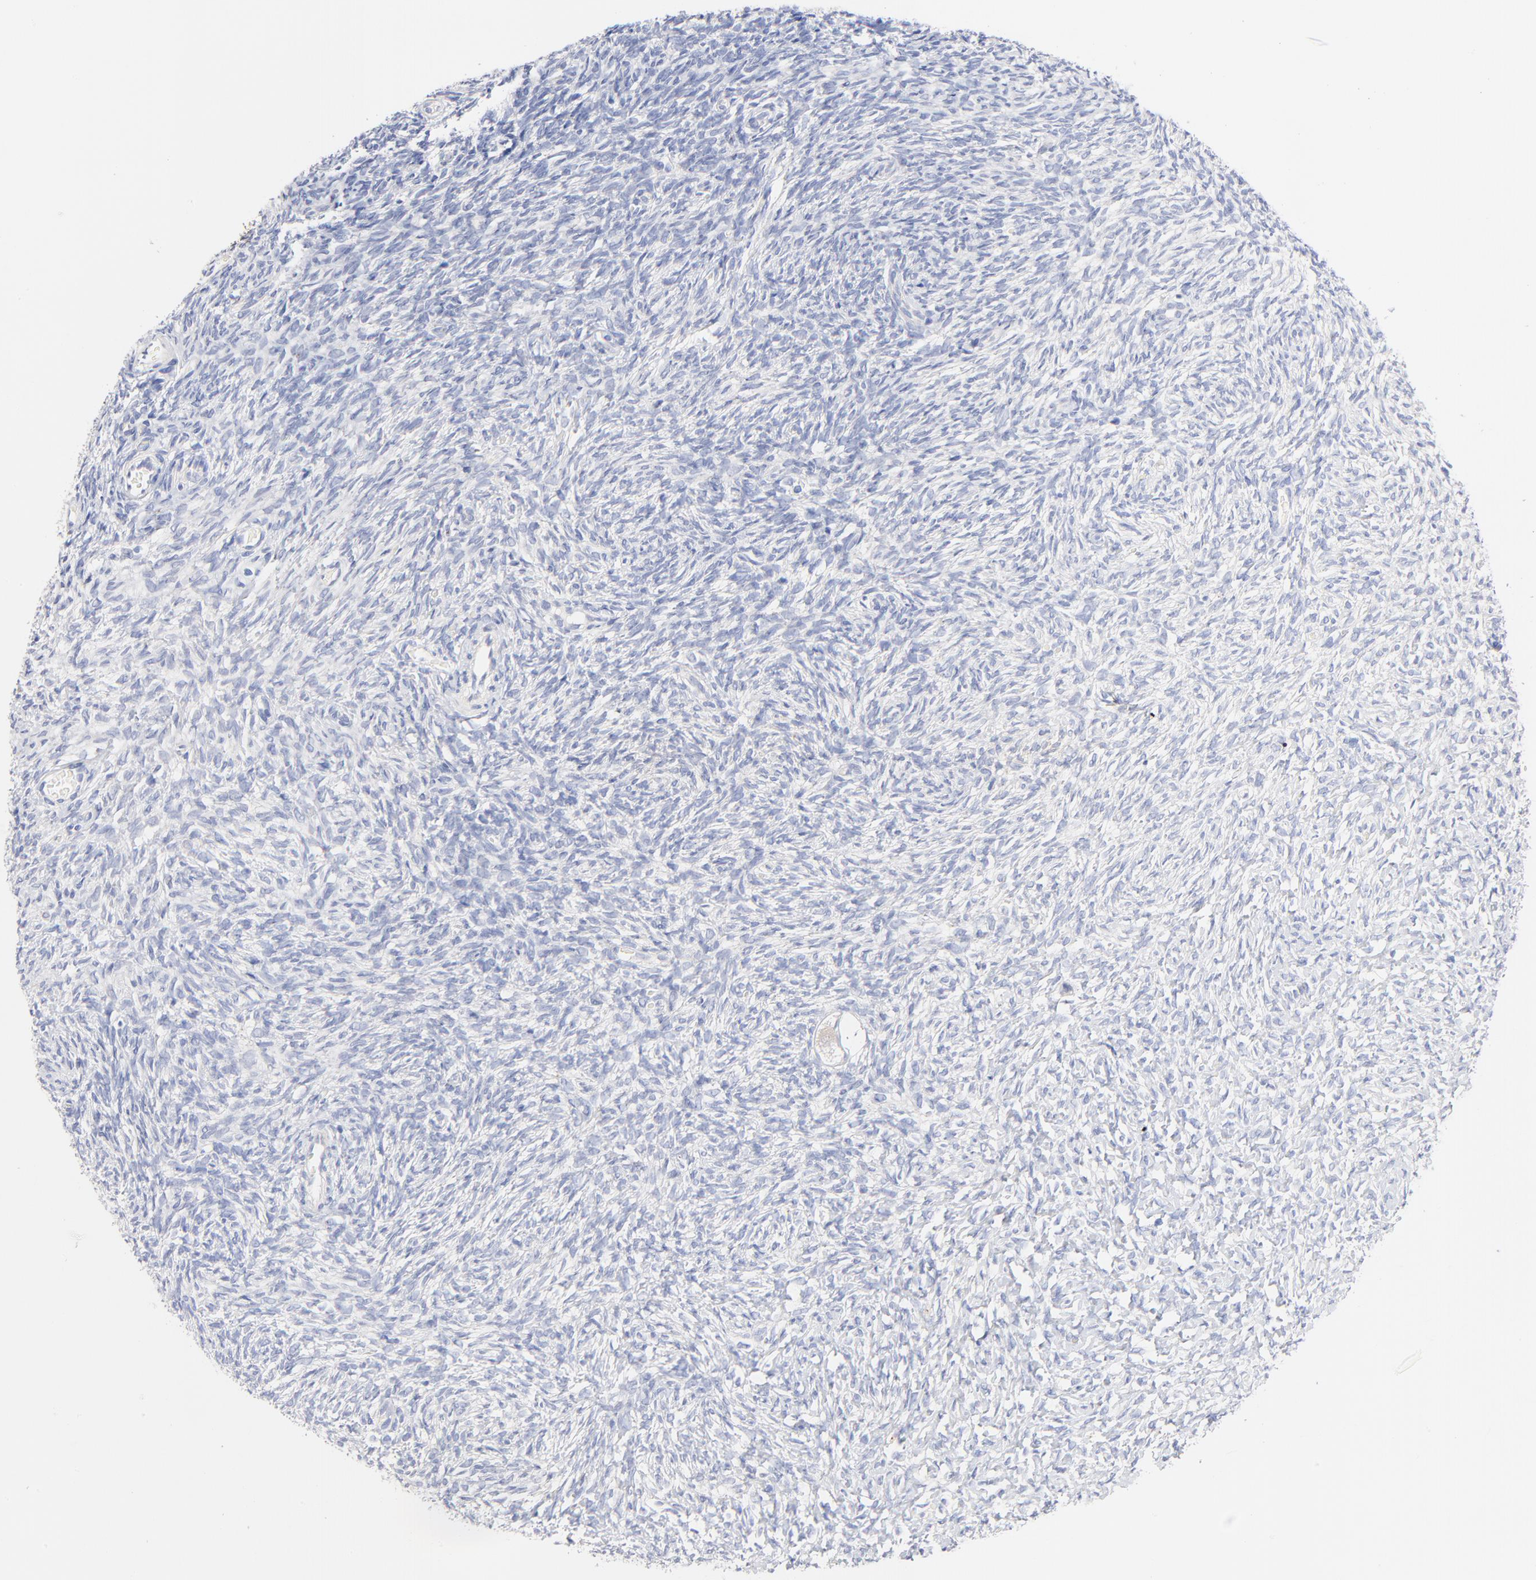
{"staining": {"intensity": "negative", "quantity": "none", "location": "none"}, "tissue": "ovary", "cell_type": "Follicle cells", "image_type": "normal", "snomed": [{"axis": "morphology", "description": "Normal tissue, NOS"}, {"axis": "topography", "description": "Ovary"}], "caption": "A photomicrograph of human ovary is negative for staining in follicle cells. The staining was performed using DAB (3,3'-diaminobenzidine) to visualize the protein expression in brown, while the nuclei were stained in blue with hematoxylin (Magnification: 20x).", "gene": "TWNK", "patient": {"sex": "female", "age": 35}}